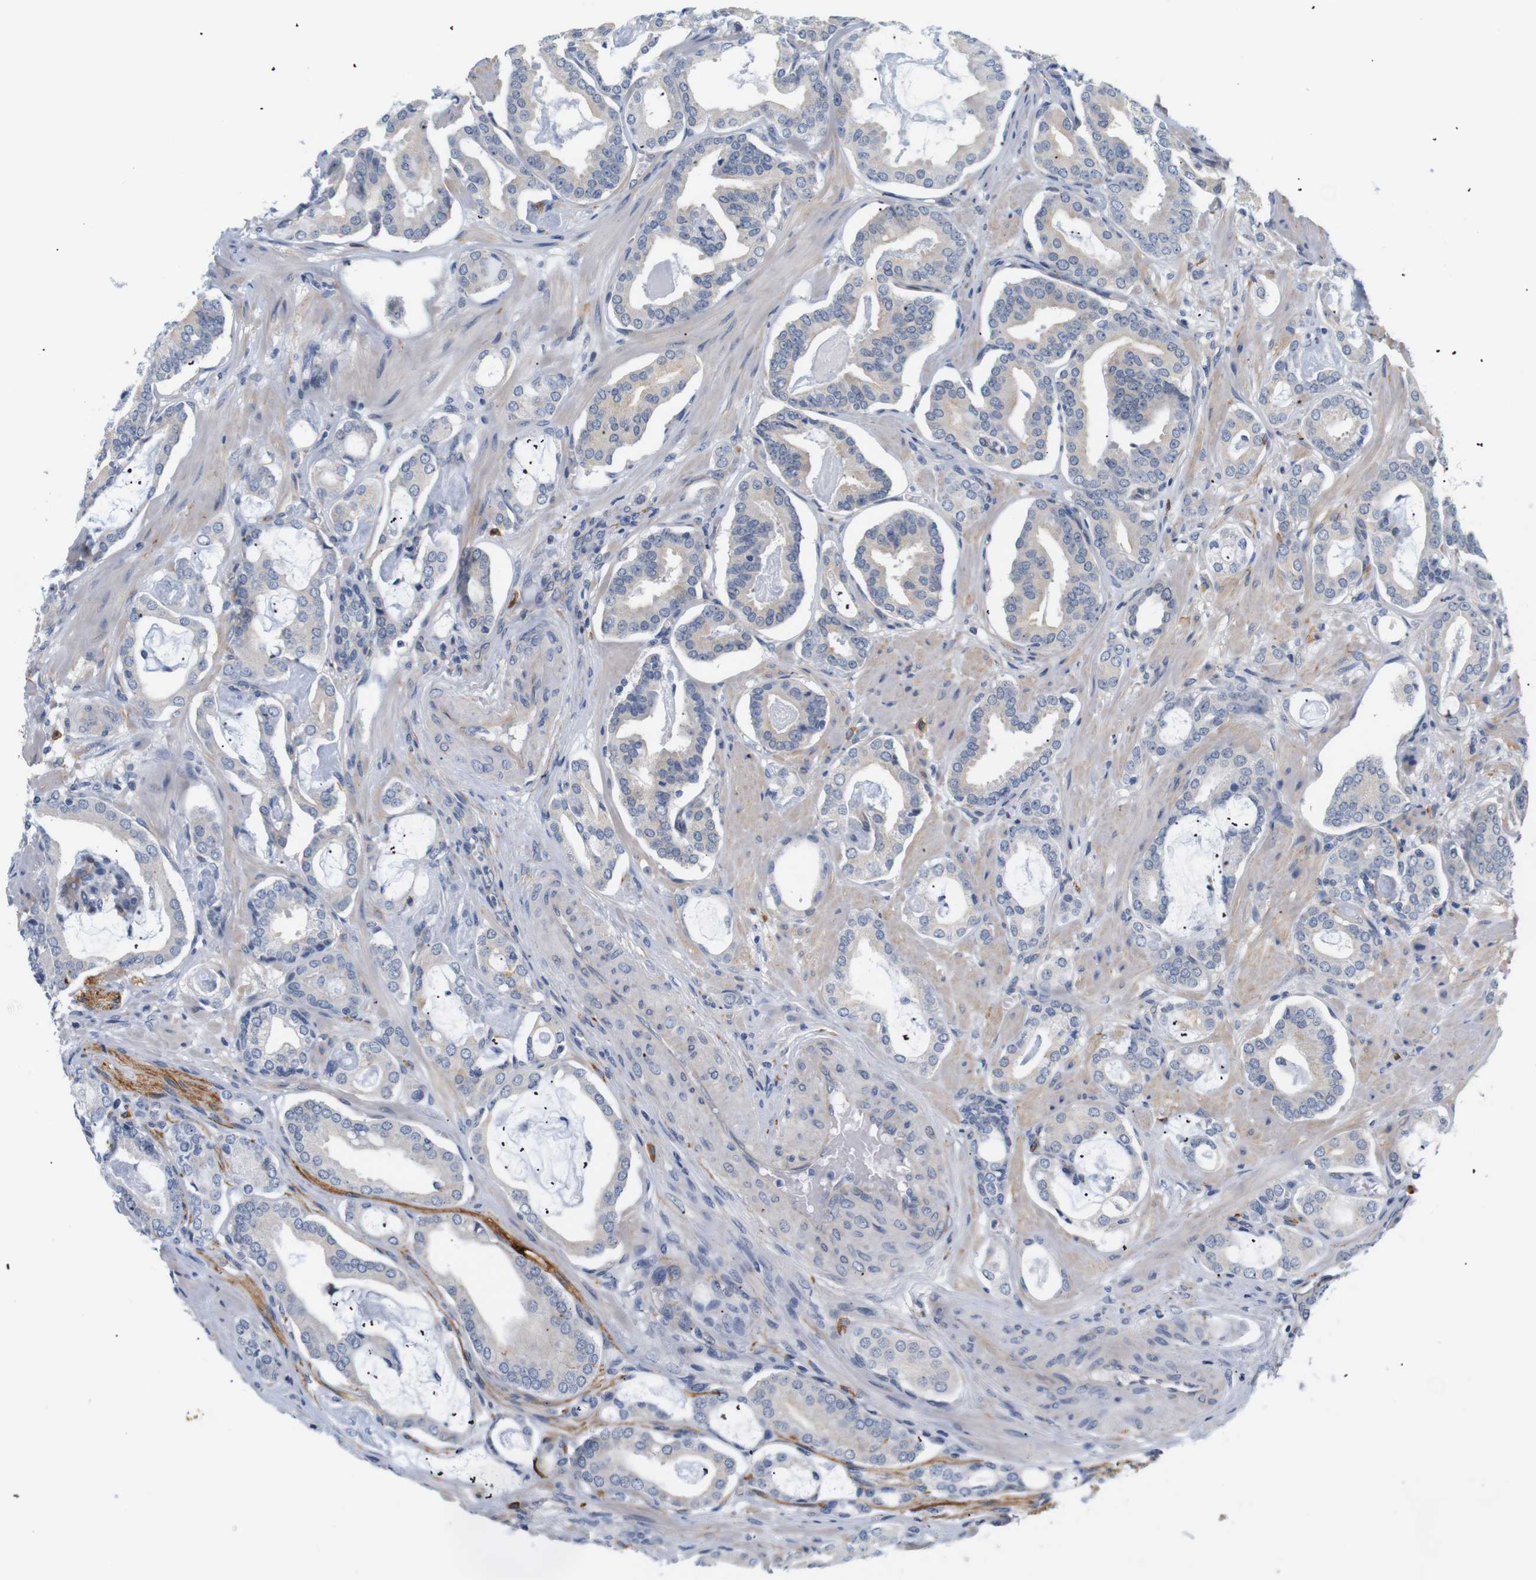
{"staining": {"intensity": "weak", "quantity": "<25%", "location": "cytoplasmic/membranous"}, "tissue": "prostate cancer", "cell_type": "Tumor cells", "image_type": "cancer", "snomed": [{"axis": "morphology", "description": "Adenocarcinoma, Low grade"}, {"axis": "topography", "description": "Prostate"}], "caption": "A histopathology image of prostate cancer (adenocarcinoma (low-grade)) stained for a protein reveals no brown staining in tumor cells. Brightfield microscopy of immunohistochemistry (IHC) stained with DAB (brown) and hematoxylin (blue), captured at high magnification.", "gene": "STMN3", "patient": {"sex": "male", "age": 53}}